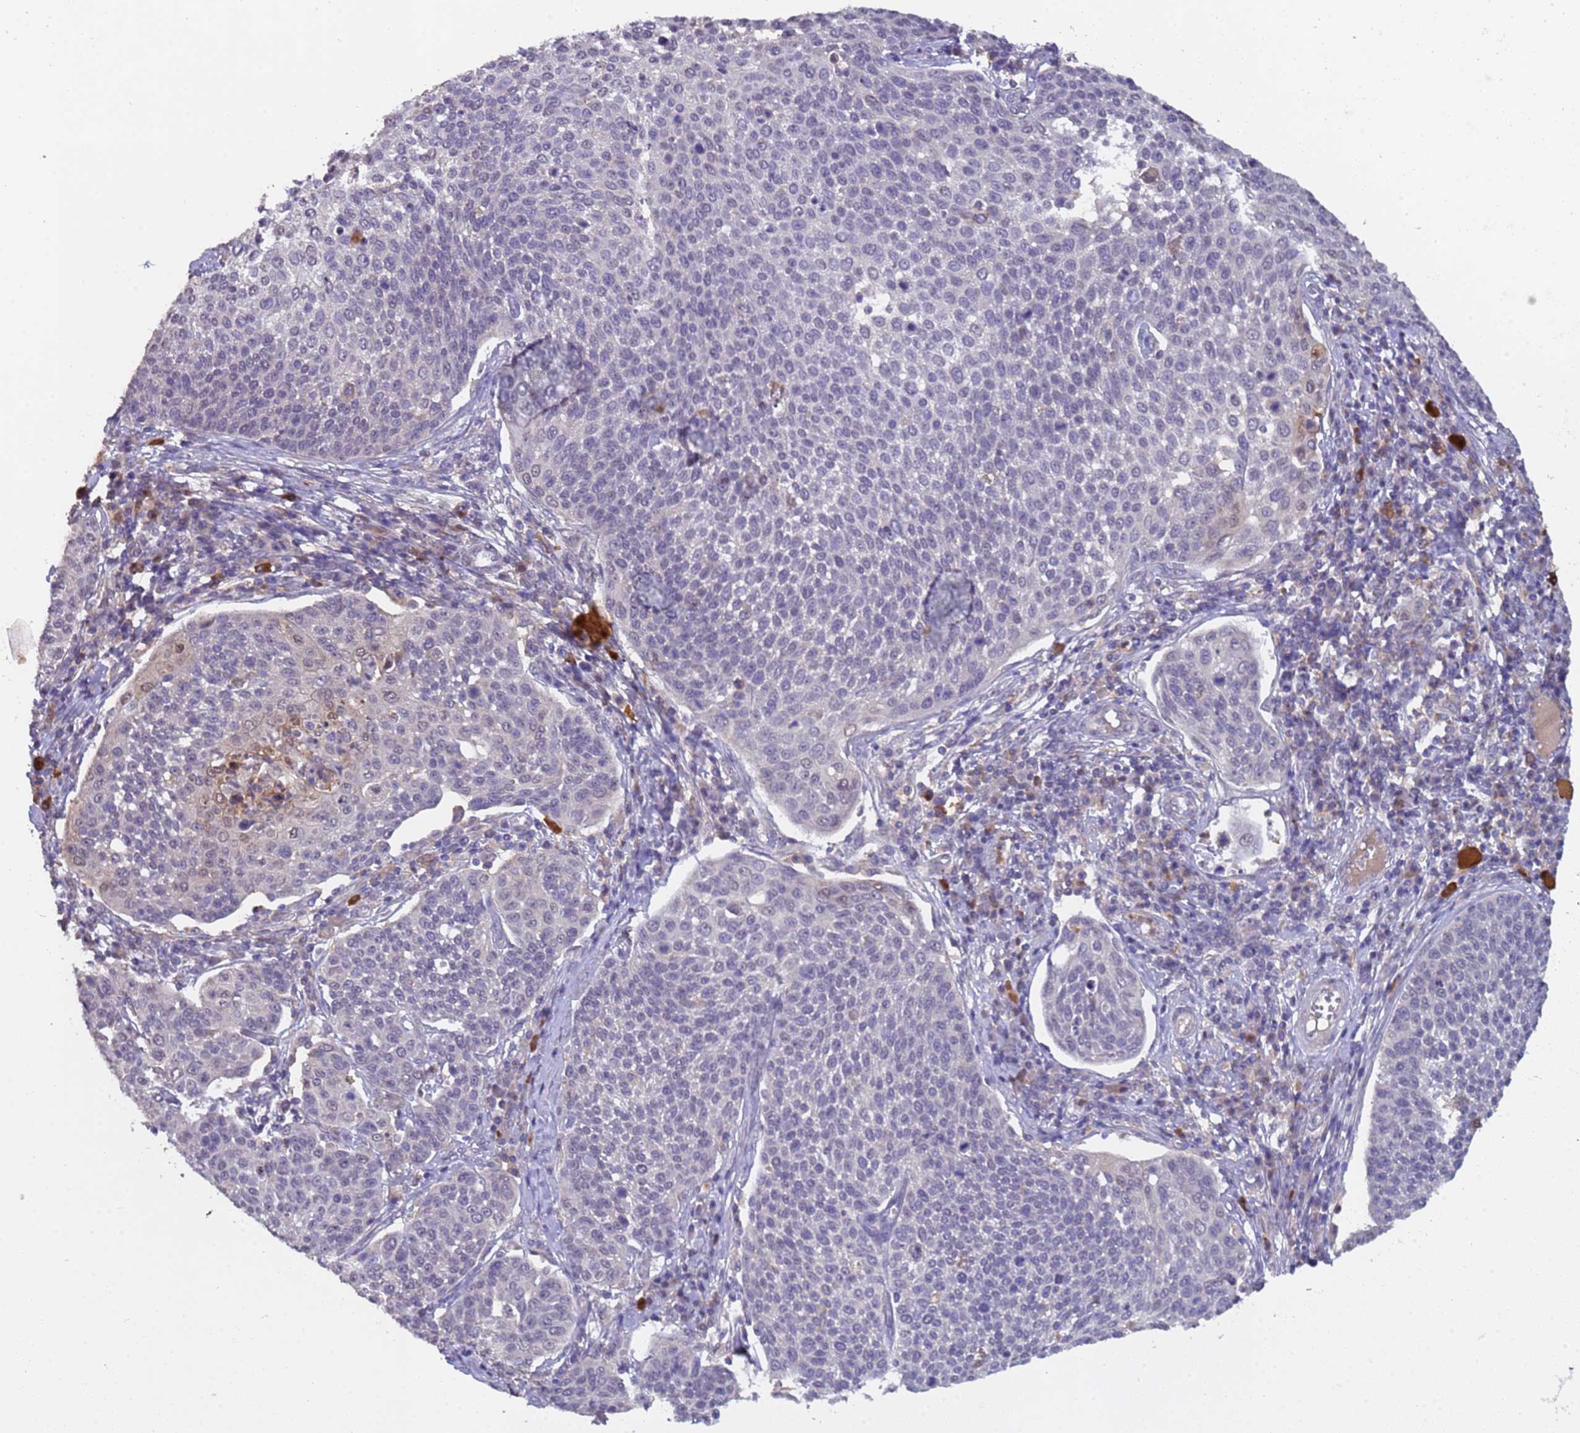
{"staining": {"intensity": "negative", "quantity": "none", "location": "none"}, "tissue": "cervical cancer", "cell_type": "Tumor cells", "image_type": "cancer", "snomed": [{"axis": "morphology", "description": "Squamous cell carcinoma, NOS"}, {"axis": "topography", "description": "Cervix"}], "caption": "Tumor cells are negative for protein expression in human squamous cell carcinoma (cervical).", "gene": "ZNF248", "patient": {"sex": "female", "age": 34}}